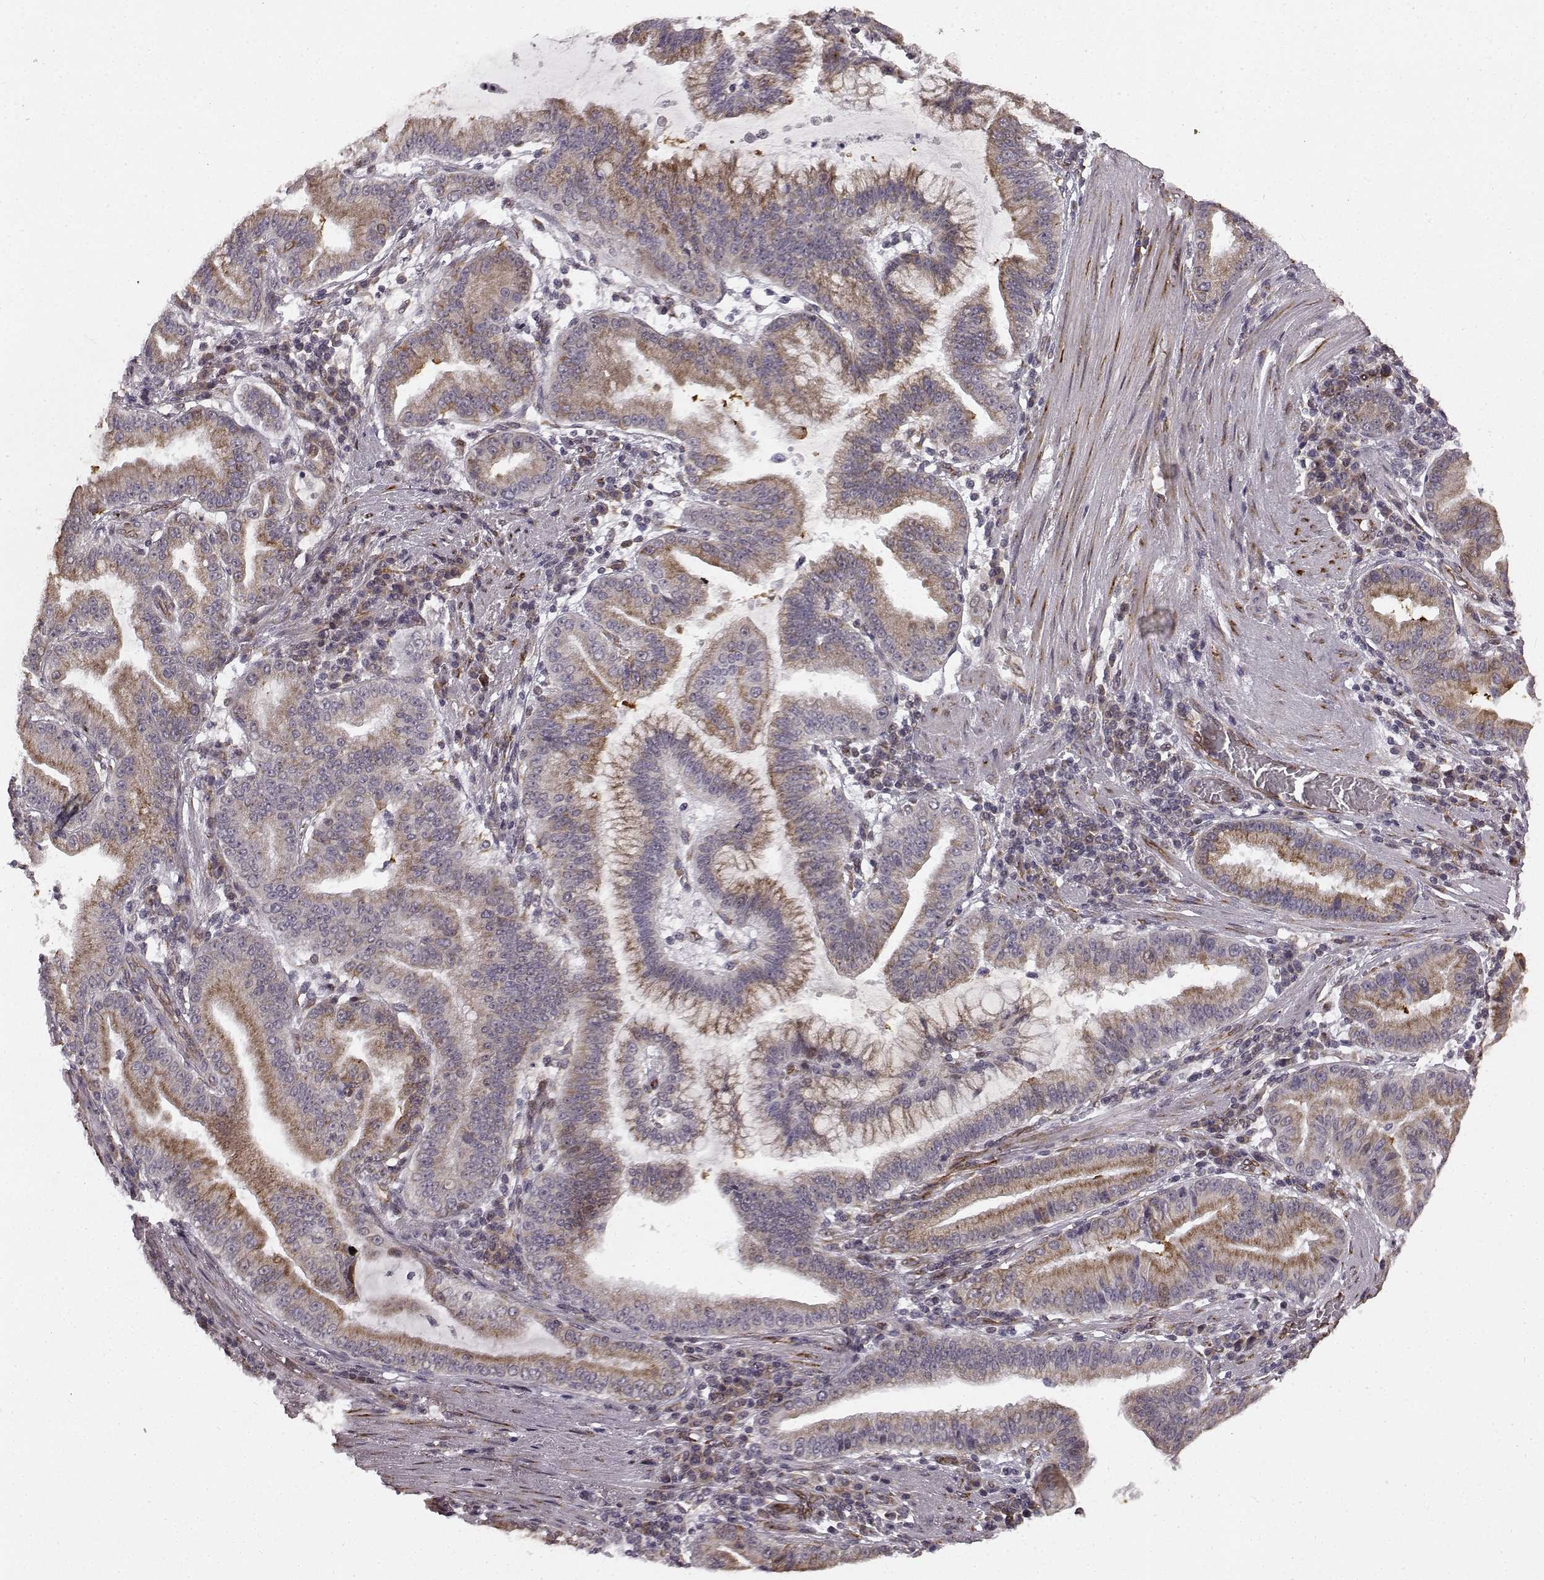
{"staining": {"intensity": "moderate", "quantity": "25%-75%", "location": "cytoplasmic/membranous"}, "tissue": "stomach cancer", "cell_type": "Tumor cells", "image_type": "cancer", "snomed": [{"axis": "morphology", "description": "Adenocarcinoma, NOS"}, {"axis": "topography", "description": "Stomach"}], "caption": "This is an image of immunohistochemistry (IHC) staining of adenocarcinoma (stomach), which shows moderate expression in the cytoplasmic/membranous of tumor cells.", "gene": "TMEM14A", "patient": {"sex": "male", "age": 83}}